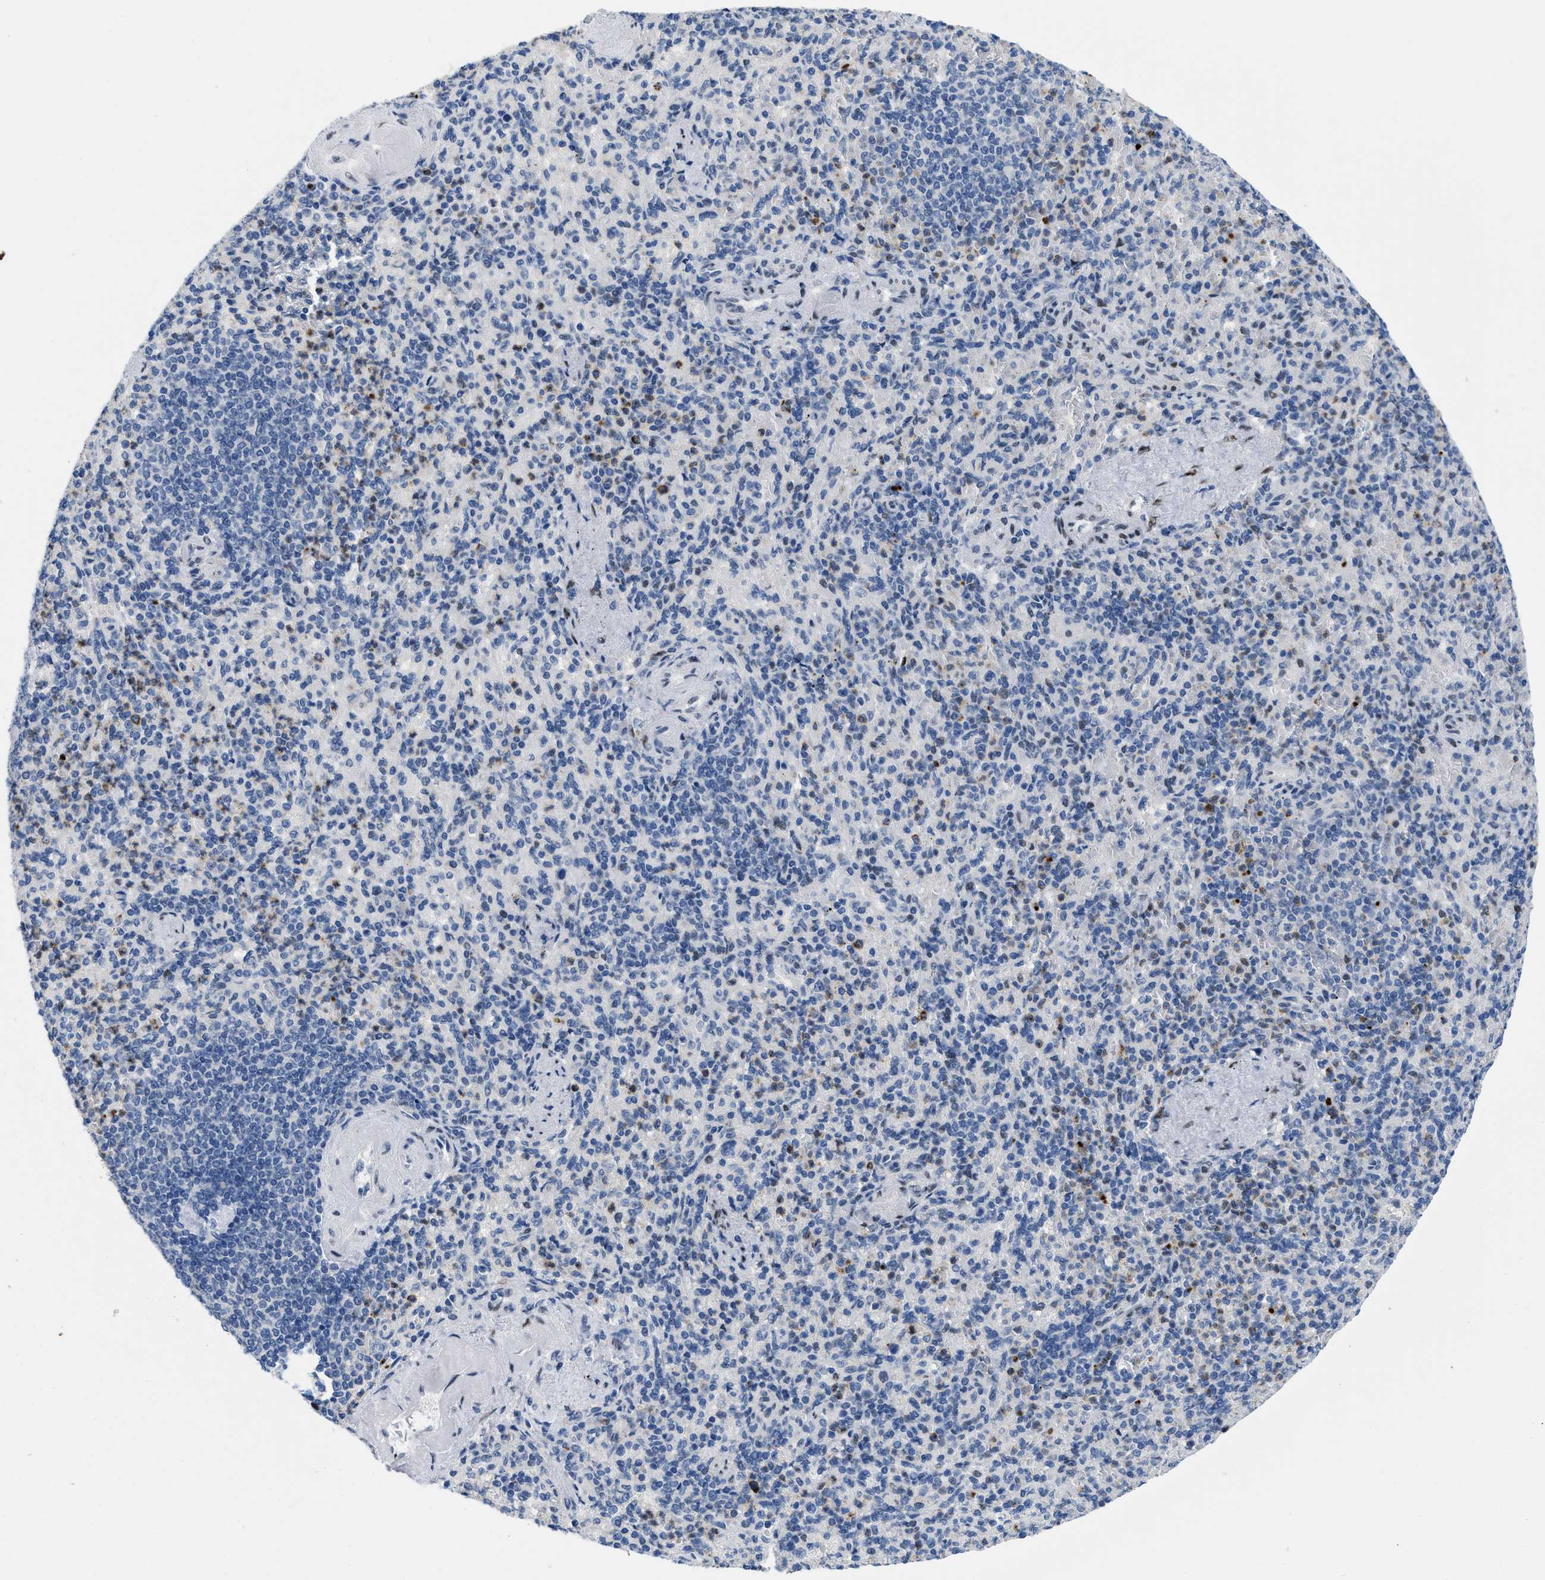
{"staining": {"intensity": "moderate", "quantity": "25%-75%", "location": "cytoplasmic/membranous,nuclear"}, "tissue": "spleen", "cell_type": "Cells in red pulp", "image_type": "normal", "snomed": [{"axis": "morphology", "description": "Normal tissue, NOS"}, {"axis": "topography", "description": "Spleen"}], "caption": "Protein expression analysis of normal spleen displays moderate cytoplasmic/membranous,nuclear staining in approximately 25%-75% of cells in red pulp. The protein of interest is shown in brown color, while the nuclei are stained blue.", "gene": "NFIX", "patient": {"sex": "female", "age": 74}}